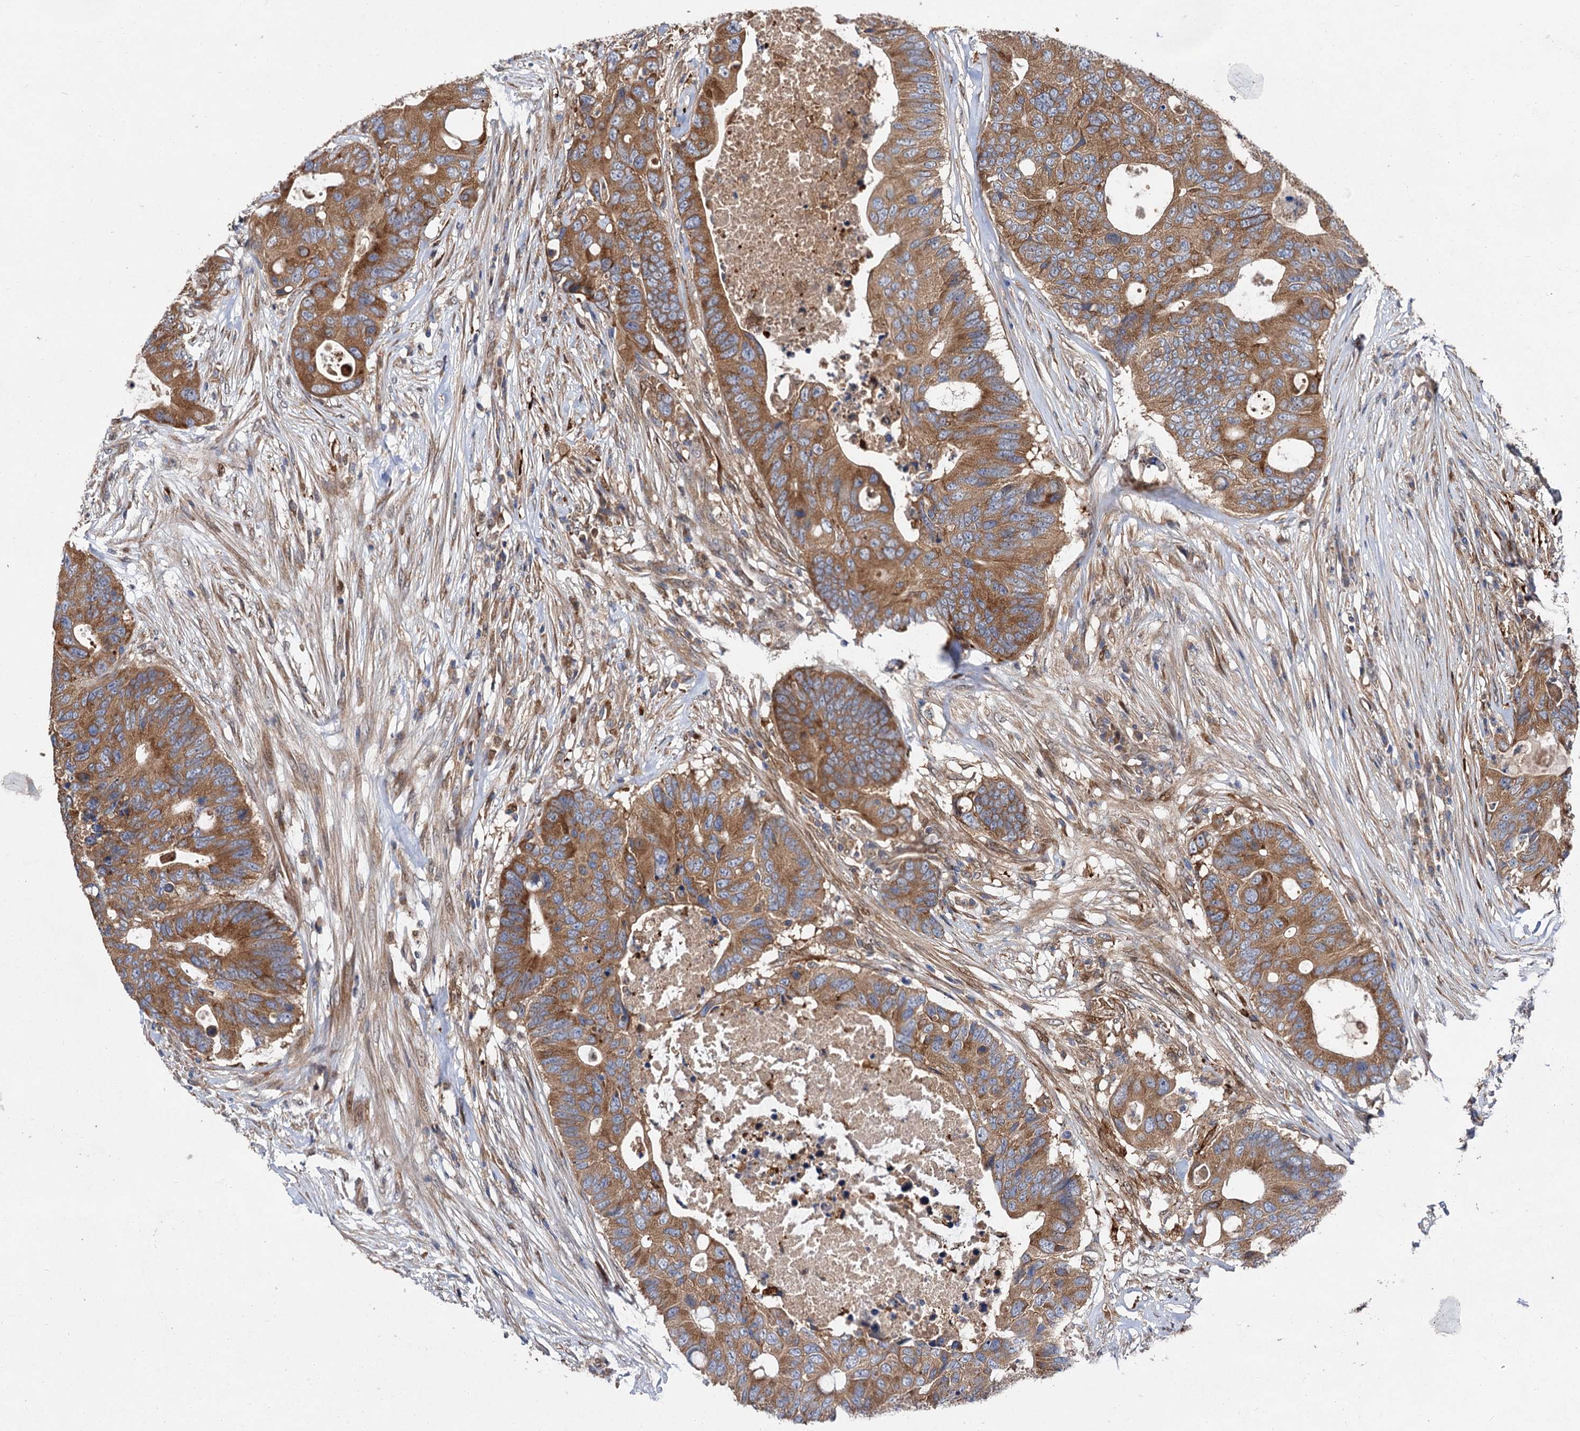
{"staining": {"intensity": "moderate", "quantity": ">75%", "location": "cytoplasmic/membranous"}, "tissue": "colorectal cancer", "cell_type": "Tumor cells", "image_type": "cancer", "snomed": [{"axis": "morphology", "description": "Adenocarcinoma, NOS"}, {"axis": "topography", "description": "Colon"}], "caption": "IHC micrograph of colorectal cancer (adenocarcinoma) stained for a protein (brown), which shows medium levels of moderate cytoplasmic/membranous staining in about >75% of tumor cells.", "gene": "NAA25", "patient": {"sex": "male", "age": 71}}